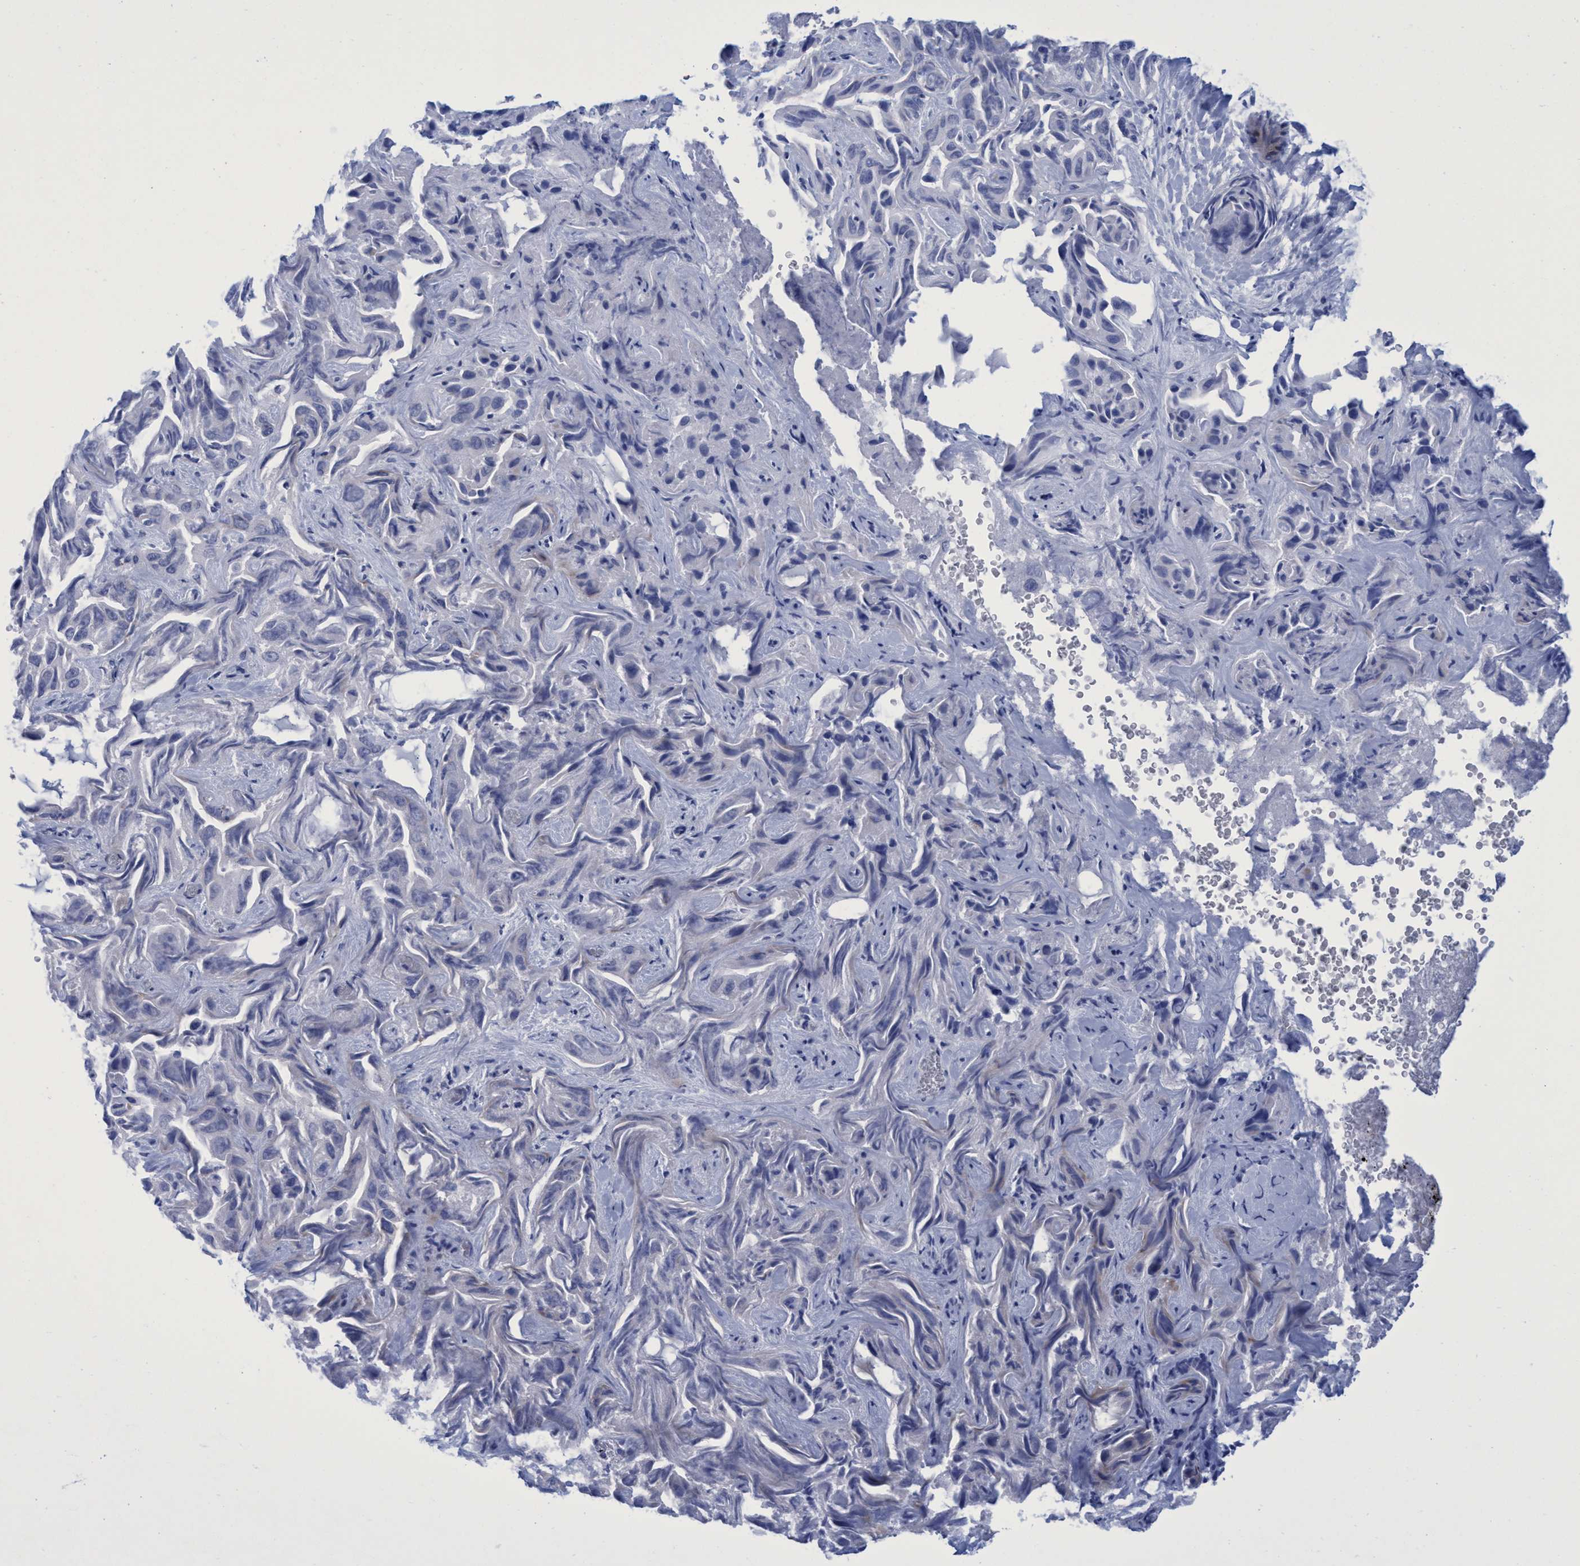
{"staining": {"intensity": "negative", "quantity": "none", "location": "none"}, "tissue": "liver cancer", "cell_type": "Tumor cells", "image_type": "cancer", "snomed": [{"axis": "morphology", "description": "Cholangiocarcinoma"}, {"axis": "topography", "description": "Liver"}], "caption": "IHC of human liver cancer (cholangiocarcinoma) reveals no staining in tumor cells.", "gene": "R3HCC1", "patient": {"sex": "female", "age": 52}}